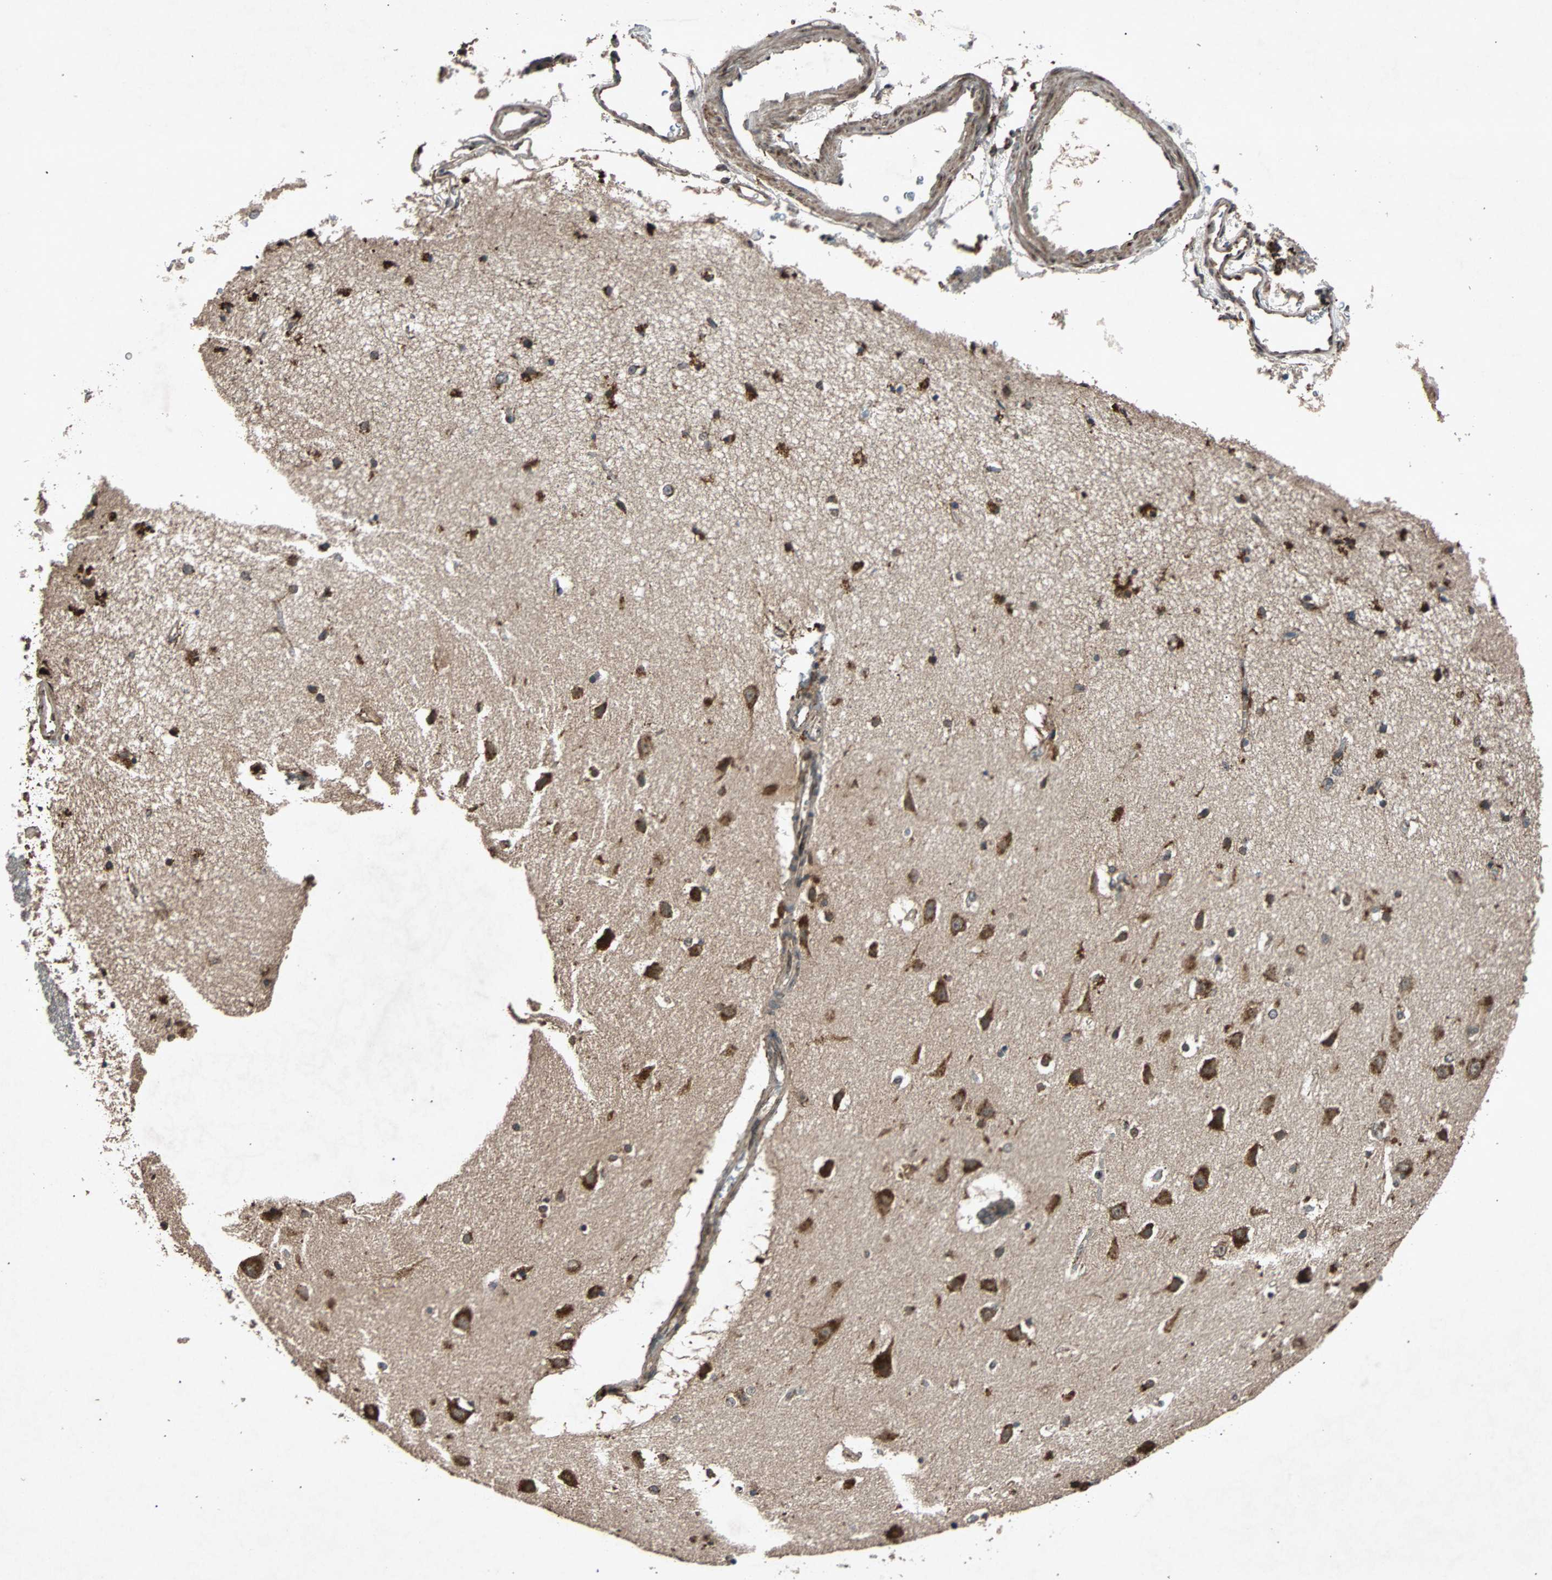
{"staining": {"intensity": "strong", "quantity": "25%-75%", "location": "cytoplasmic/membranous,nuclear"}, "tissue": "caudate", "cell_type": "Glial cells", "image_type": "normal", "snomed": [{"axis": "morphology", "description": "Normal tissue, NOS"}, {"axis": "topography", "description": "Lateral ventricle wall"}], "caption": "A photomicrograph showing strong cytoplasmic/membranous,nuclear expression in approximately 25%-75% of glial cells in unremarkable caudate, as visualized by brown immunohistochemical staining.", "gene": "USP31", "patient": {"sex": "female", "age": 54}}